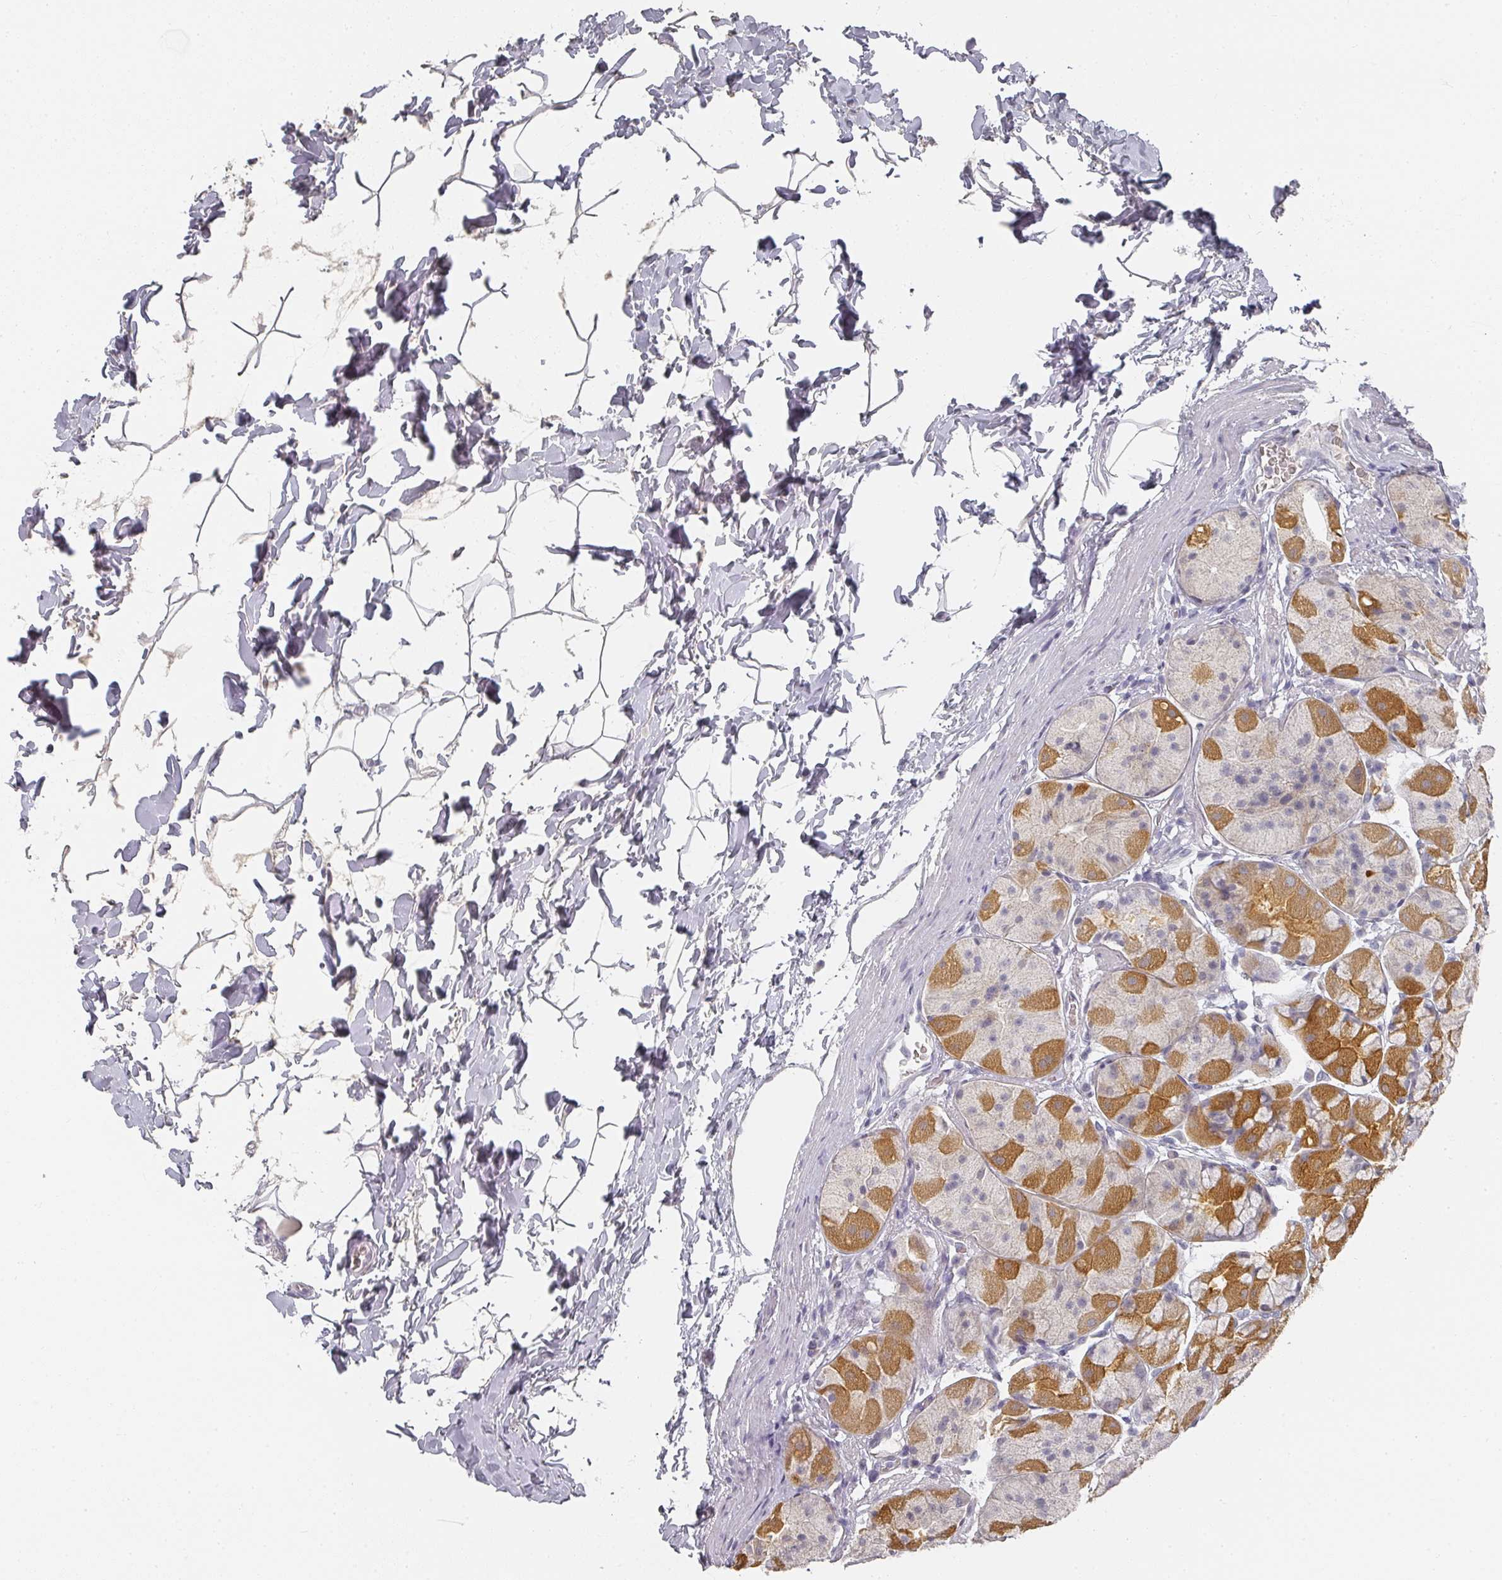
{"staining": {"intensity": "strong", "quantity": "25%-75%", "location": "cytoplasmic/membranous"}, "tissue": "stomach", "cell_type": "Glandular cells", "image_type": "normal", "snomed": [{"axis": "morphology", "description": "Normal tissue, NOS"}, {"axis": "topography", "description": "Stomach"}], "caption": "An IHC photomicrograph of benign tissue is shown. Protein staining in brown labels strong cytoplasmic/membranous positivity in stomach within glandular cells.", "gene": "SHISA2", "patient": {"sex": "male", "age": 57}}